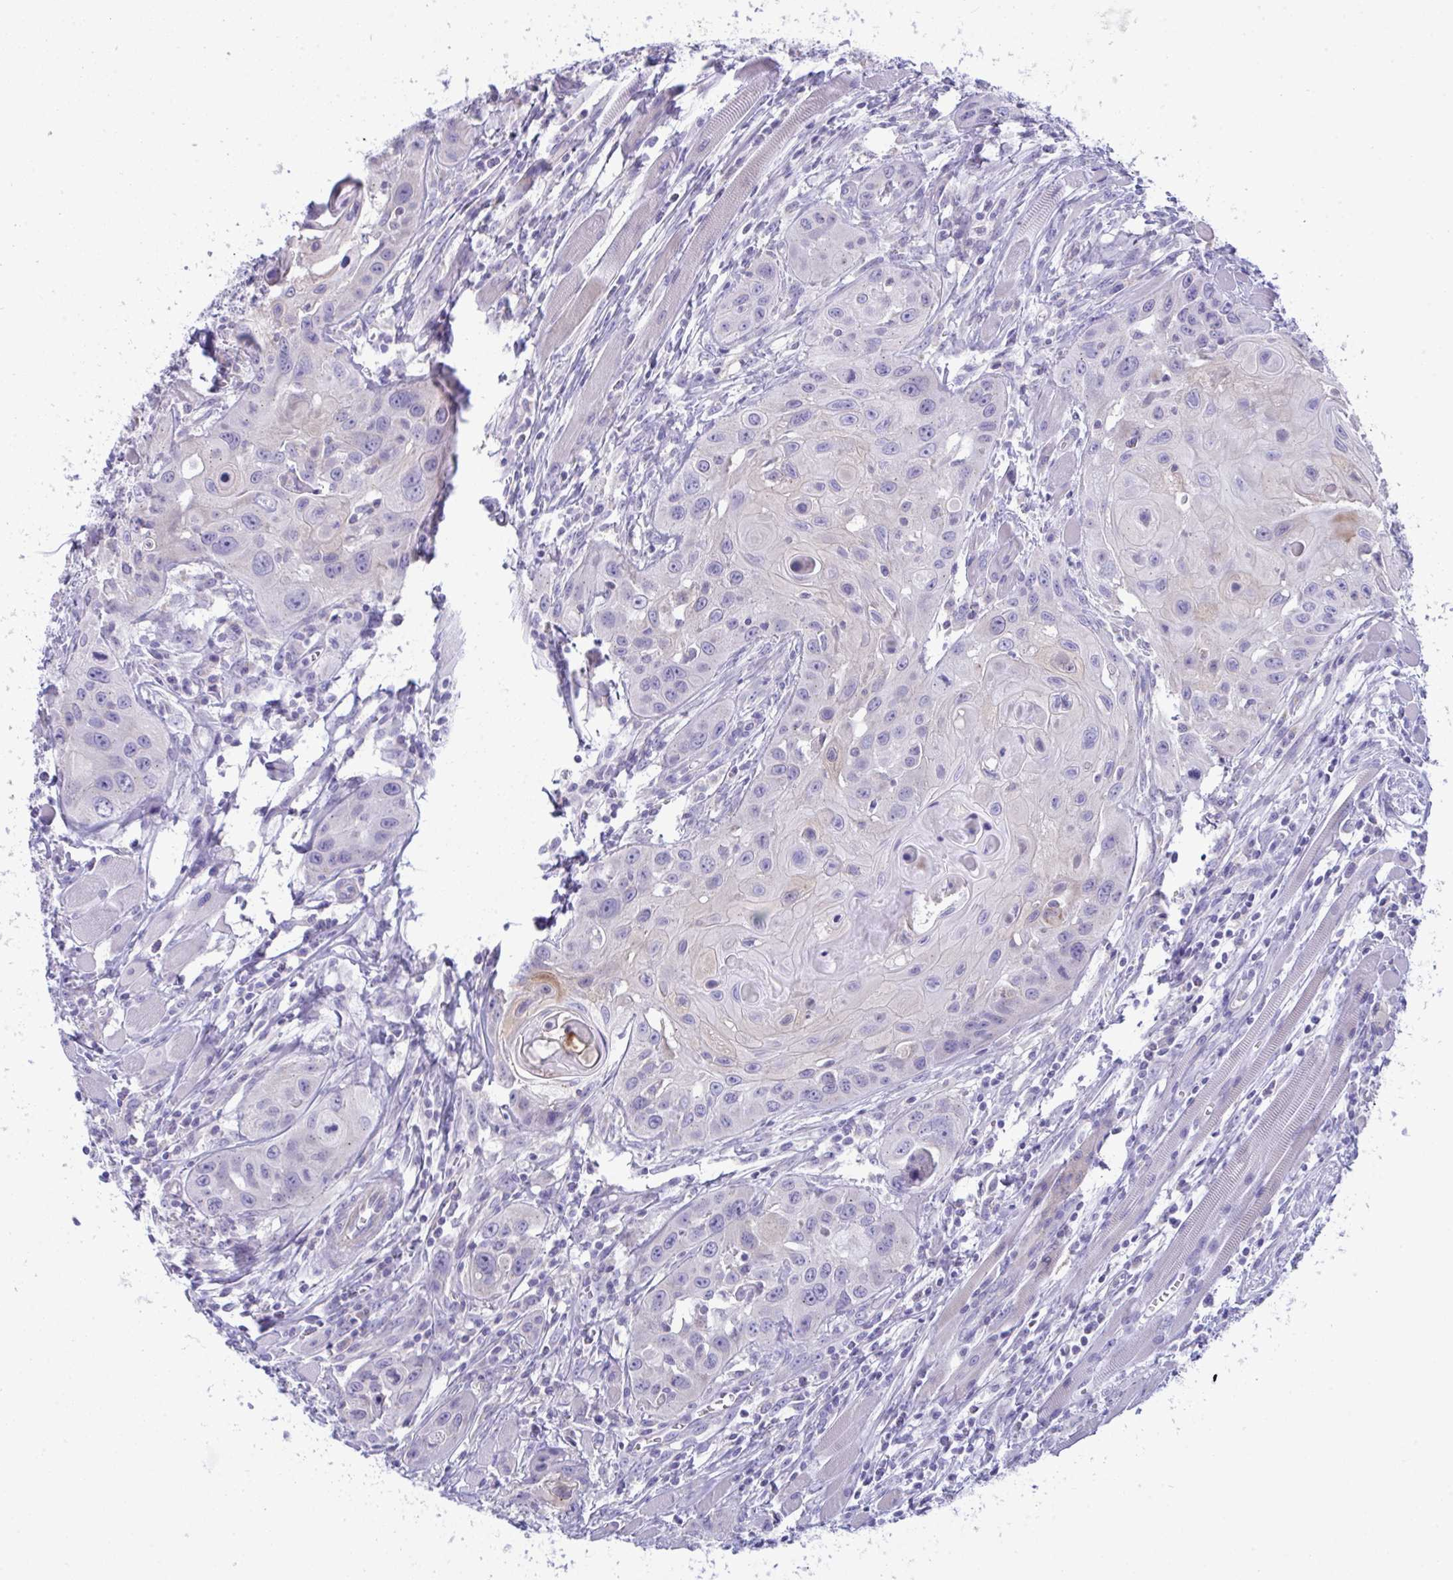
{"staining": {"intensity": "negative", "quantity": "none", "location": "none"}, "tissue": "head and neck cancer", "cell_type": "Tumor cells", "image_type": "cancer", "snomed": [{"axis": "morphology", "description": "Squamous cell carcinoma, NOS"}, {"axis": "topography", "description": "Oral tissue"}, {"axis": "topography", "description": "Head-Neck"}], "caption": "Immunohistochemical staining of human head and neck squamous cell carcinoma shows no significant staining in tumor cells. The staining is performed using DAB brown chromogen with nuclei counter-stained in using hematoxylin.", "gene": "PLA2G12B", "patient": {"sex": "male", "age": 58}}